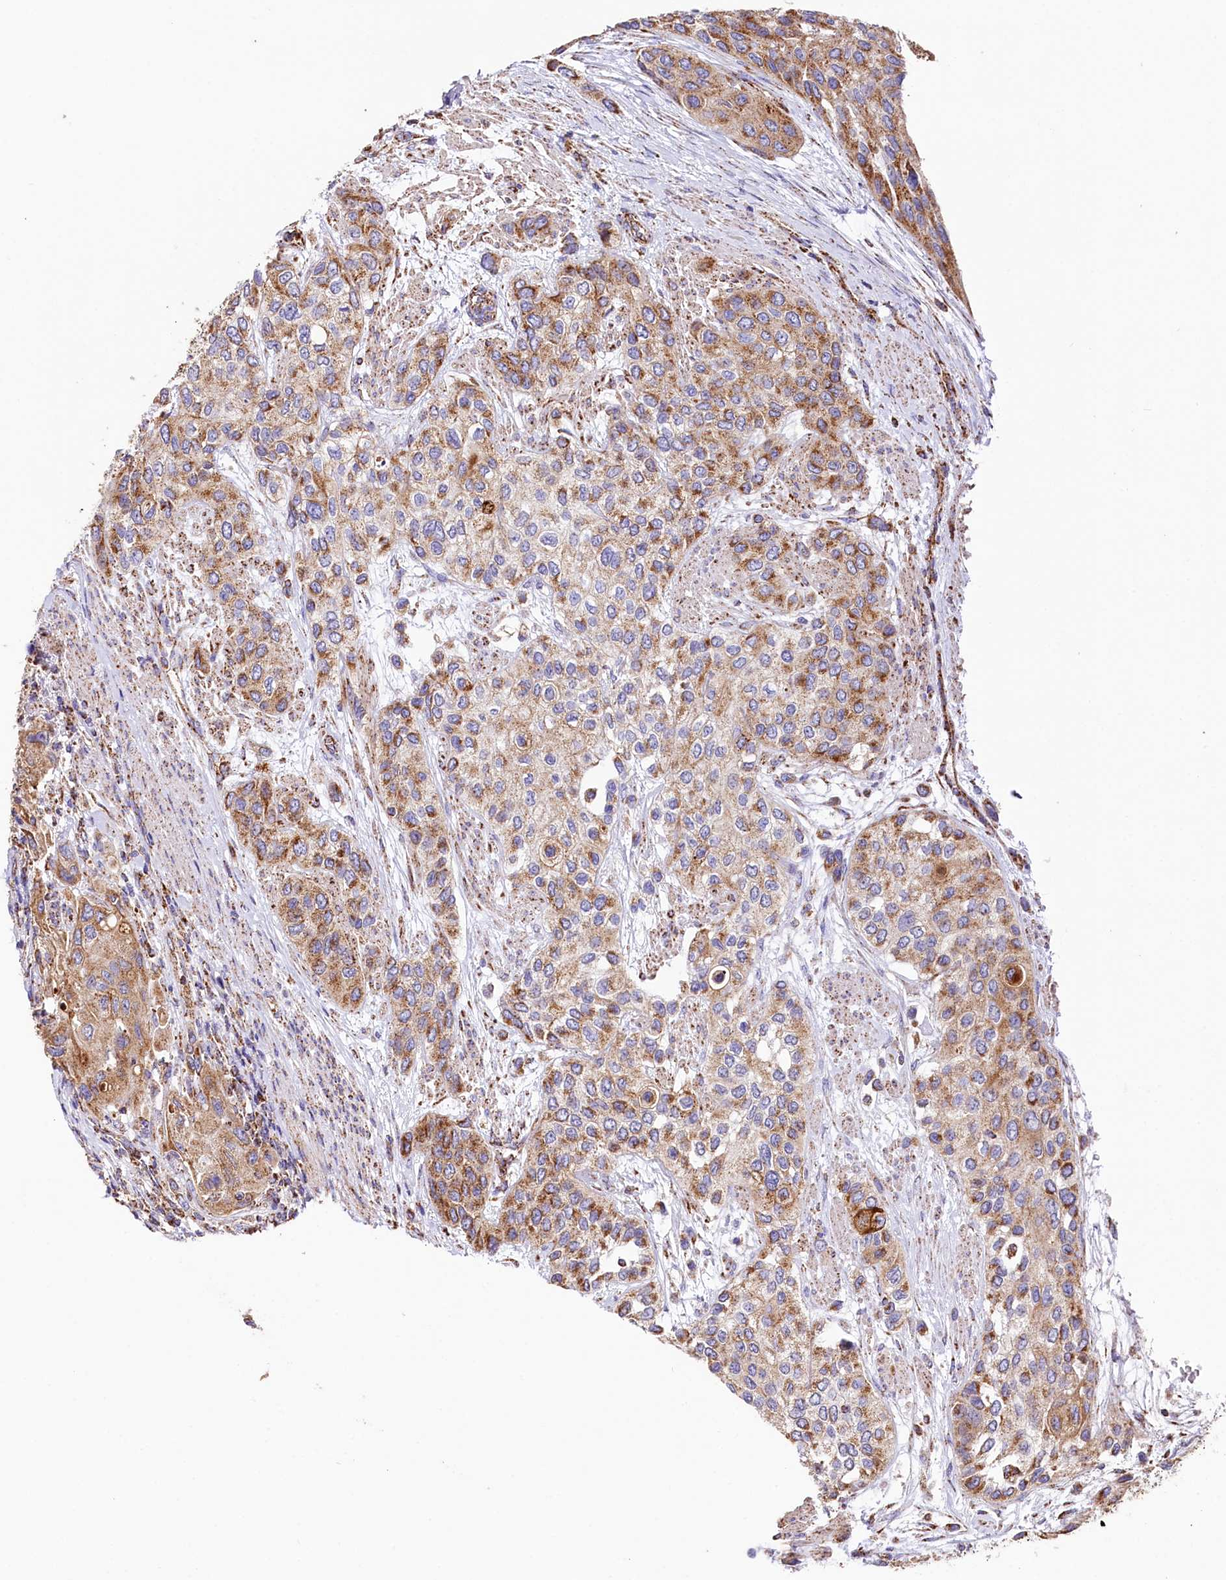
{"staining": {"intensity": "moderate", "quantity": ">75%", "location": "cytoplasmic/membranous"}, "tissue": "urothelial cancer", "cell_type": "Tumor cells", "image_type": "cancer", "snomed": [{"axis": "morphology", "description": "Normal tissue, NOS"}, {"axis": "morphology", "description": "Urothelial carcinoma, High grade"}, {"axis": "topography", "description": "Vascular tissue"}, {"axis": "topography", "description": "Urinary bladder"}], "caption": "High-grade urothelial carcinoma was stained to show a protein in brown. There is medium levels of moderate cytoplasmic/membranous staining in approximately >75% of tumor cells. The protein is stained brown, and the nuclei are stained in blue (DAB IHC with brightfield microscopy, high magnification).", "gene": "APLP2", "patient": {"sex": "female", "age": 56}}